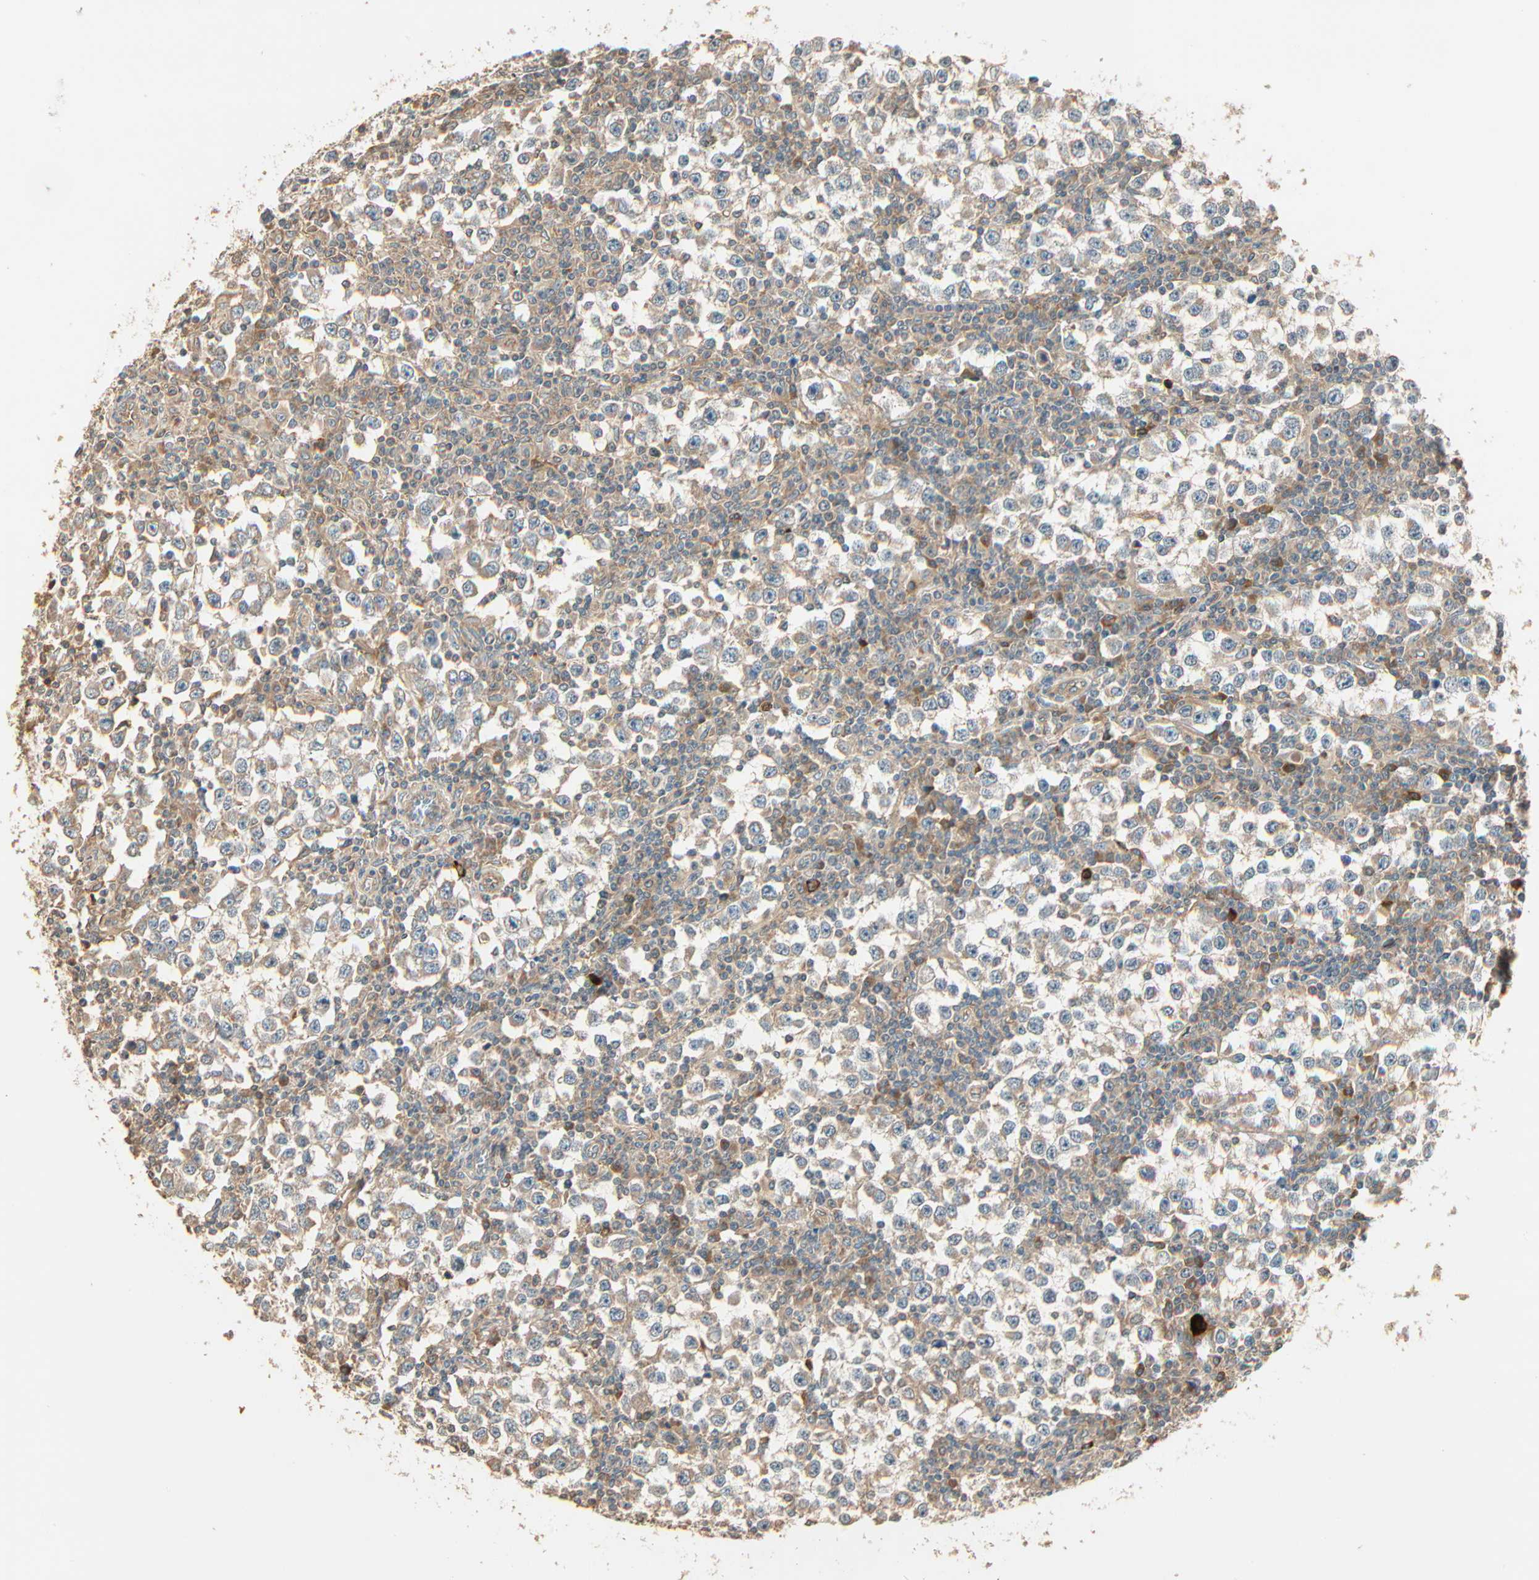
{"staining": {"intensity": "negative", "quantity": "none", "location": "none"}, "tissue": "testis cancer", "cell_type": "Tumor cells", "image_type": "cancer", "snomed": [{"axis": "morphology", "description": "Seminoma, NOS"}, {"axis": "topography", "description": "Testis"}], "caption": "Image shows no protein positivity in tumor cells of seminoma (testis) tissue.", "gene": "GALK1", "patient": {"sex": "male", "age": 65}}